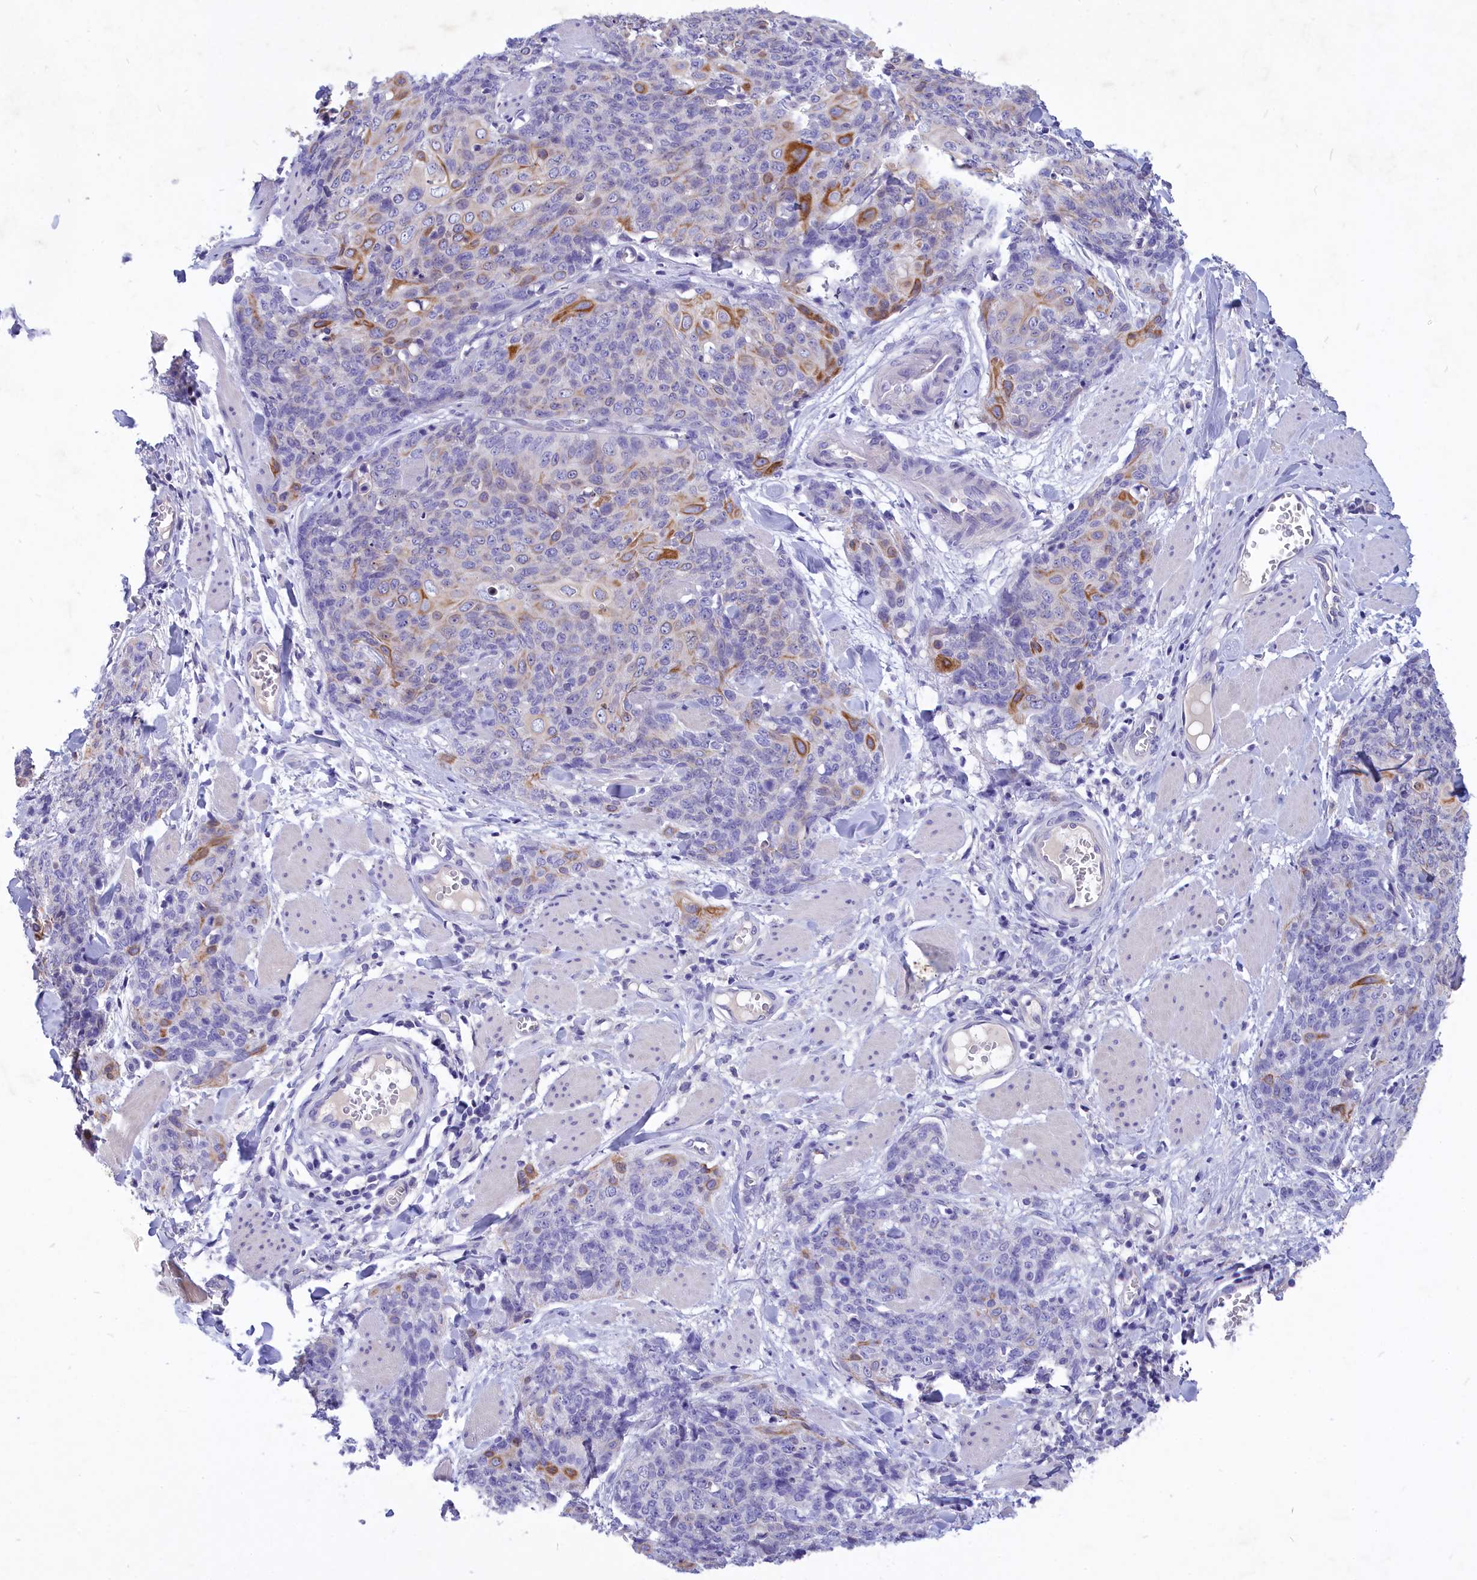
{"staining": {"intensity": "moderate", "quantity": "<25%", "location": "cytoplasmic/membranous"}, "tissue": "skin cancer", "cell_type": "Tumor cells", "image_type": "cancer", "snomed": [{"axis": "morphology", "description": "Squamous cell carcinoma, NOS"}, {"axis": "topography", "description": "Skin"}, {"axis": "topography", "description": "Vulva"}], "caption": "Protein expression by immunohistochemistry exhibits moderate cytoplasmic/membranous positivity in approximately <25% of tumor cells in skin cancer (squamous cell carcinoma). Nuclei are stained in blue.", "gene": "DEFB119", "patient": {"sex": "female", "age": 85}}